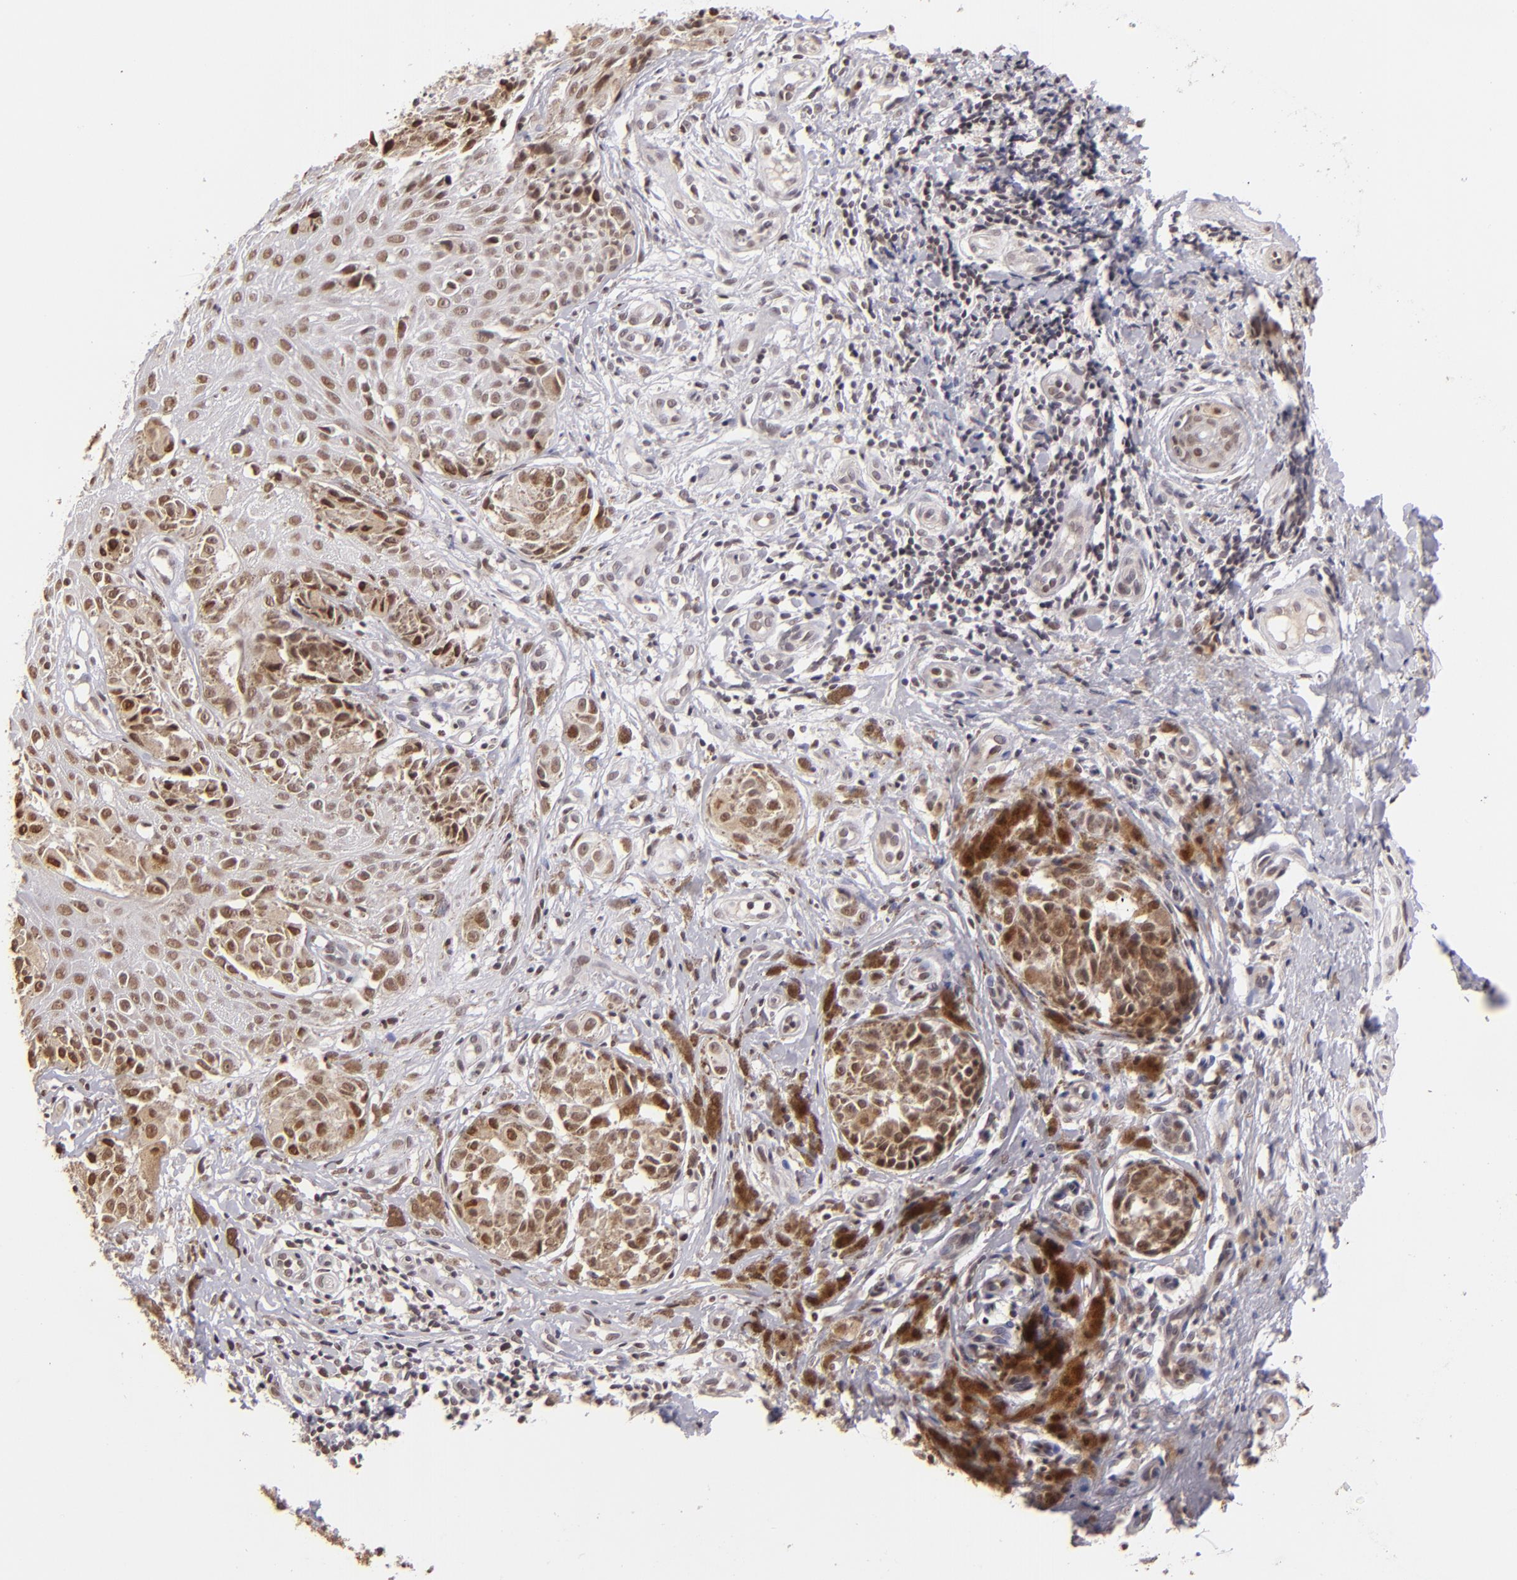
{"staining": {"intensity": "moderate", "quantity": "25%-75%", "location": "nuclear"}, "tissue": "melanoma", "cell_type": "Tumor cells", "image_type": "cancer", "snomed": [{"axis": "morphology", "description": "Malignant melanoma, NOS"}, {"axis": "topography", "description": "Skin"}], "caption": "An IHC histopathology image of tumor tissue is shown. Protein staining in brown labels moderate nuclear positivity in melanoma within tumor cells.", "gene": "RARB", "patient": {"sex": "male", "age": 67}}